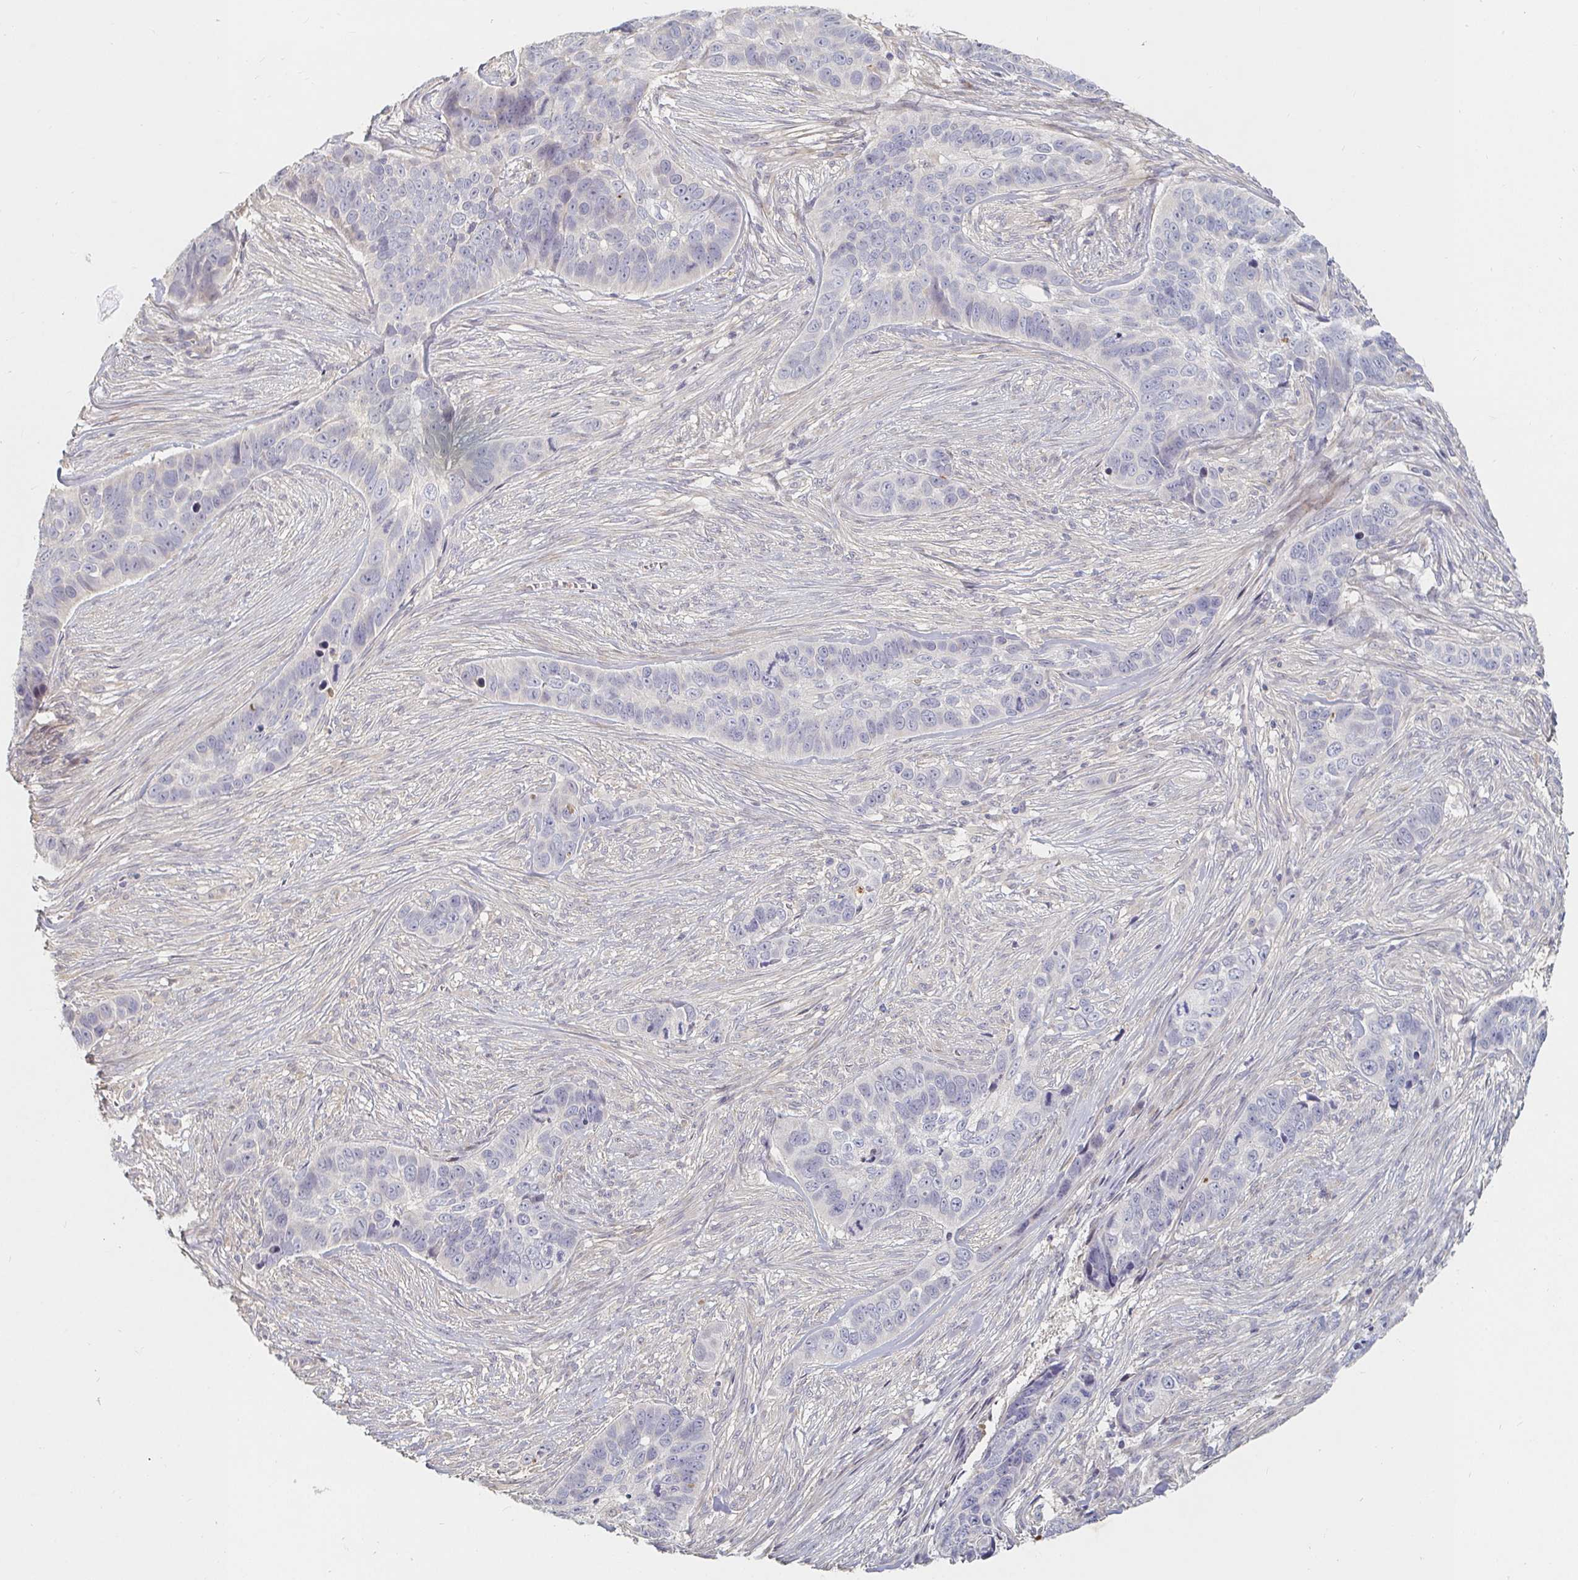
{"staining": {"intensity": "negative", "quantity": "none", "location": "none"}, "tissue": "skin cancer", "cell_type": "Tumor cells", "image_type": "cancer", "snomed": [{"axis": "morphology", "description": "Basal cell carcinoma"}, {"axis": "topography", "description": "Skin"}], "caption": "A histopathology image of basal cell carcinoma (skin) stained for a protein shows no brown staining in tumor cells.", "gene": "NME9", "patient": {"sex": "female", "age": 82}}